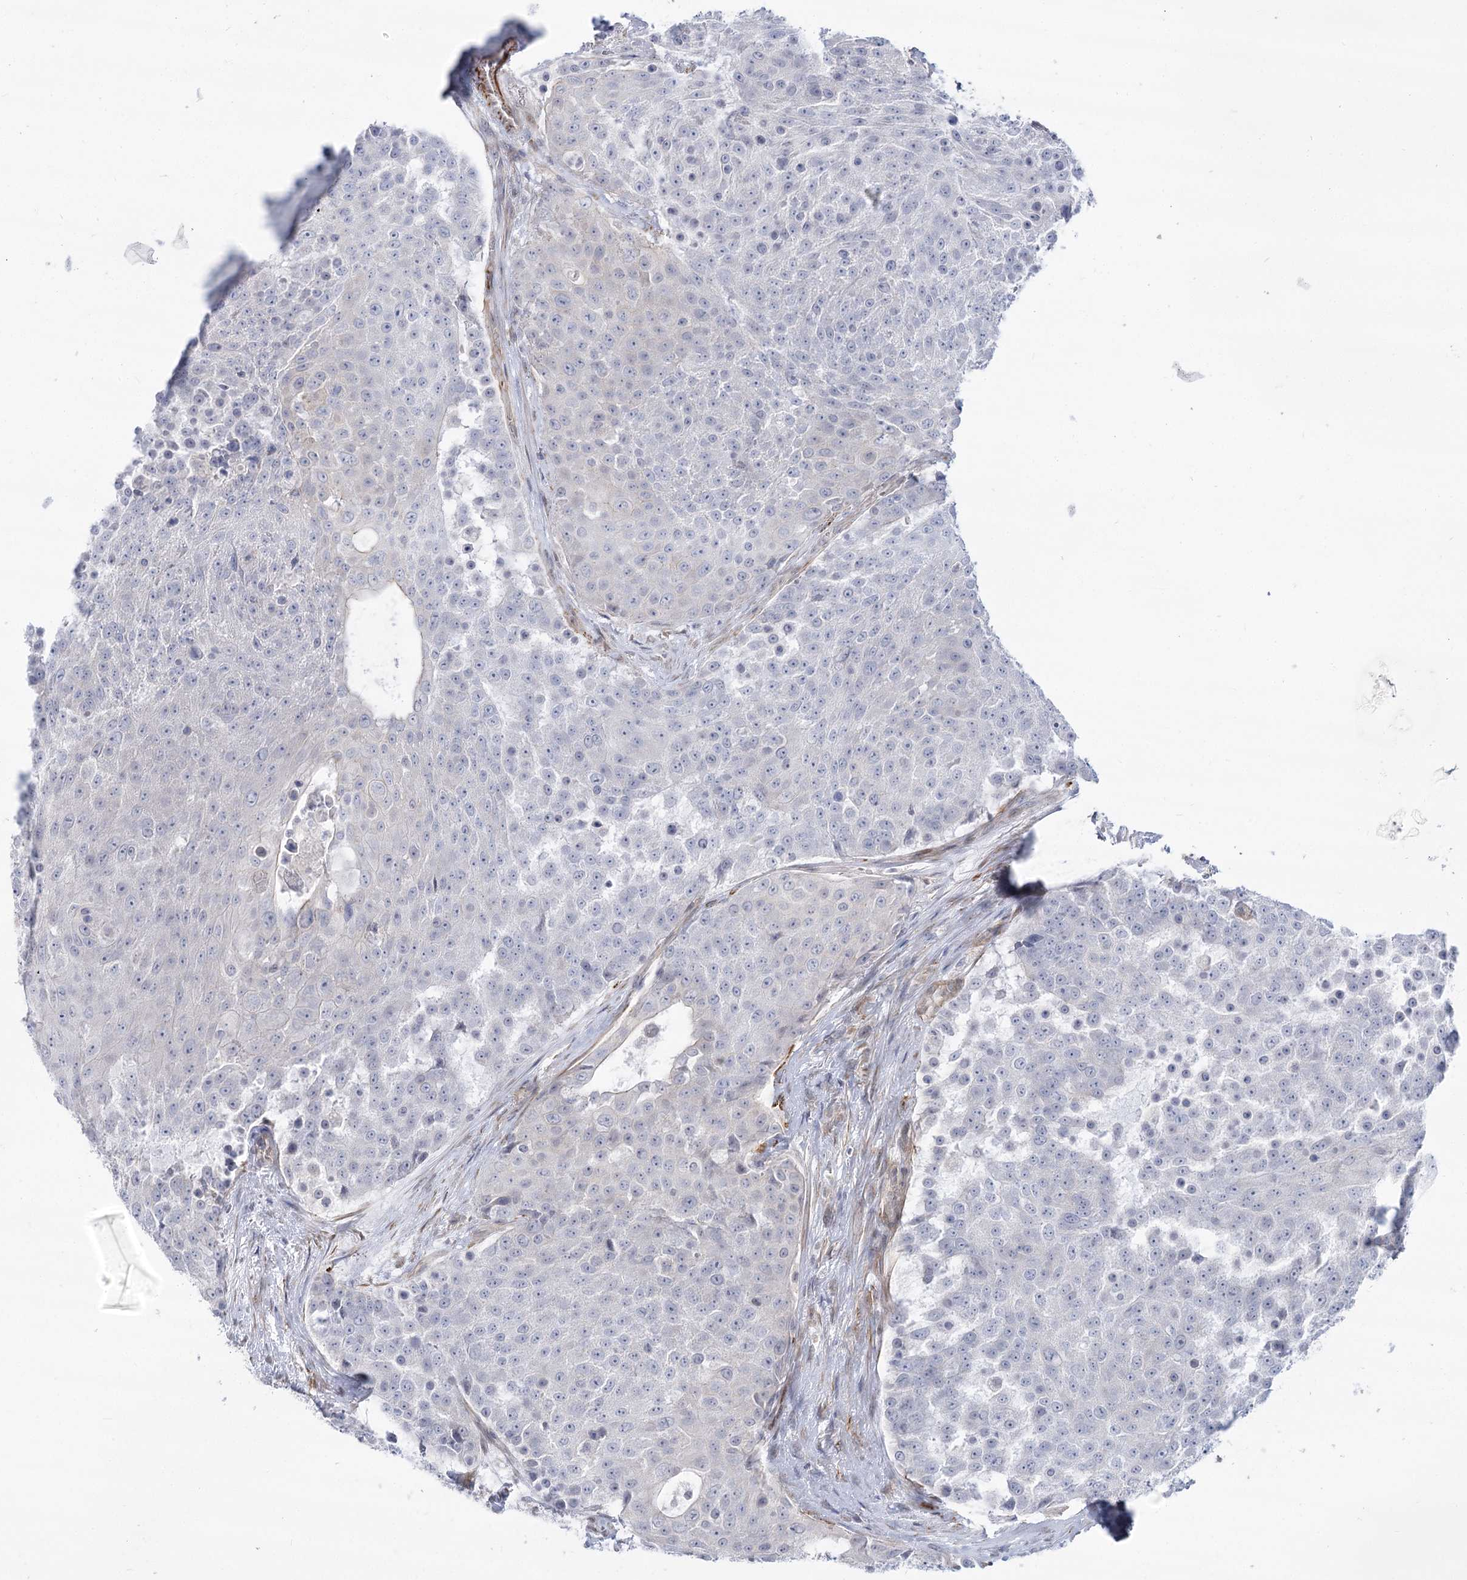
{"staining": {"intensity": "negative", "quantity": "none", "location": "none"}, "tissue": "urothelial cancer", "cell_type": "Tumor cells", "image_type": "cancer", "snomed": [{"axis": "morphology", "description": "Urothelial carcinoma, High grade"}, {"axis": "topography", "description": "Urinary bladder"}], "caption": "DAB immunohistochemical staining of urothelial carcinoma (high-grade) demonstrates no significant expression in tumor cells.", "gene": "ARSI", "patient": {"sex": "female", "age": 63}}